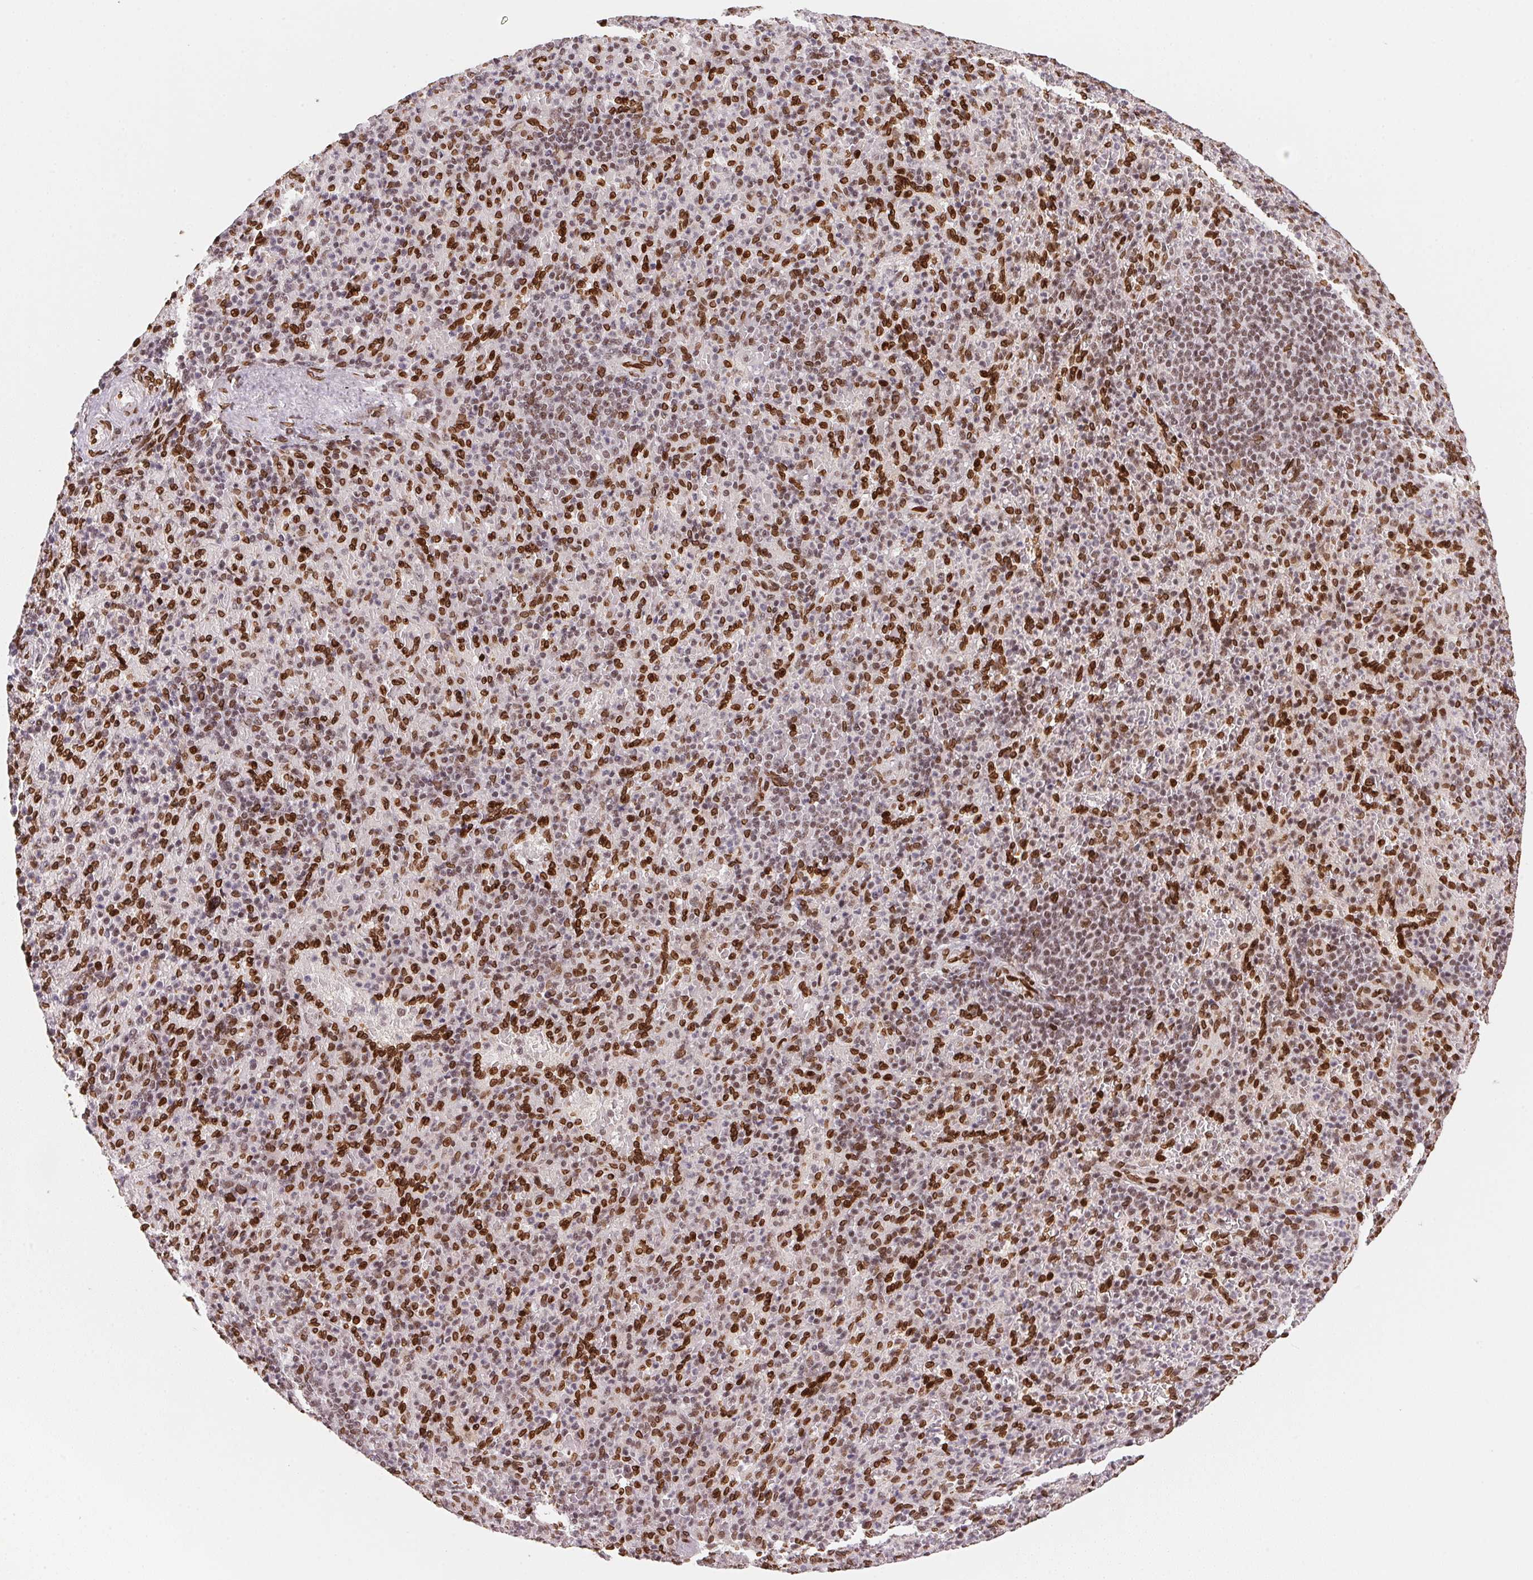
{"staining": {"intensity": "strong", "quantity": "<25%", "location": "nuclear"}, "tissue": "spleen", "cell_type": "Cells in red pulp", "image_type": "normal", "snomed": [{"axis": "morphology", "description": "Normal tissue, NOS"}, {"axis": "topography", "description": "Spleen"}], "caption": "This photomicrograph exhibits immunohistochemistry (IHC) staining of benign human spleen, with medium strong nuclear staining in approximately <25% of cells in red pulp.", "gene": "SAP30BP", "patient": {"sex": "female", "age": 74}}